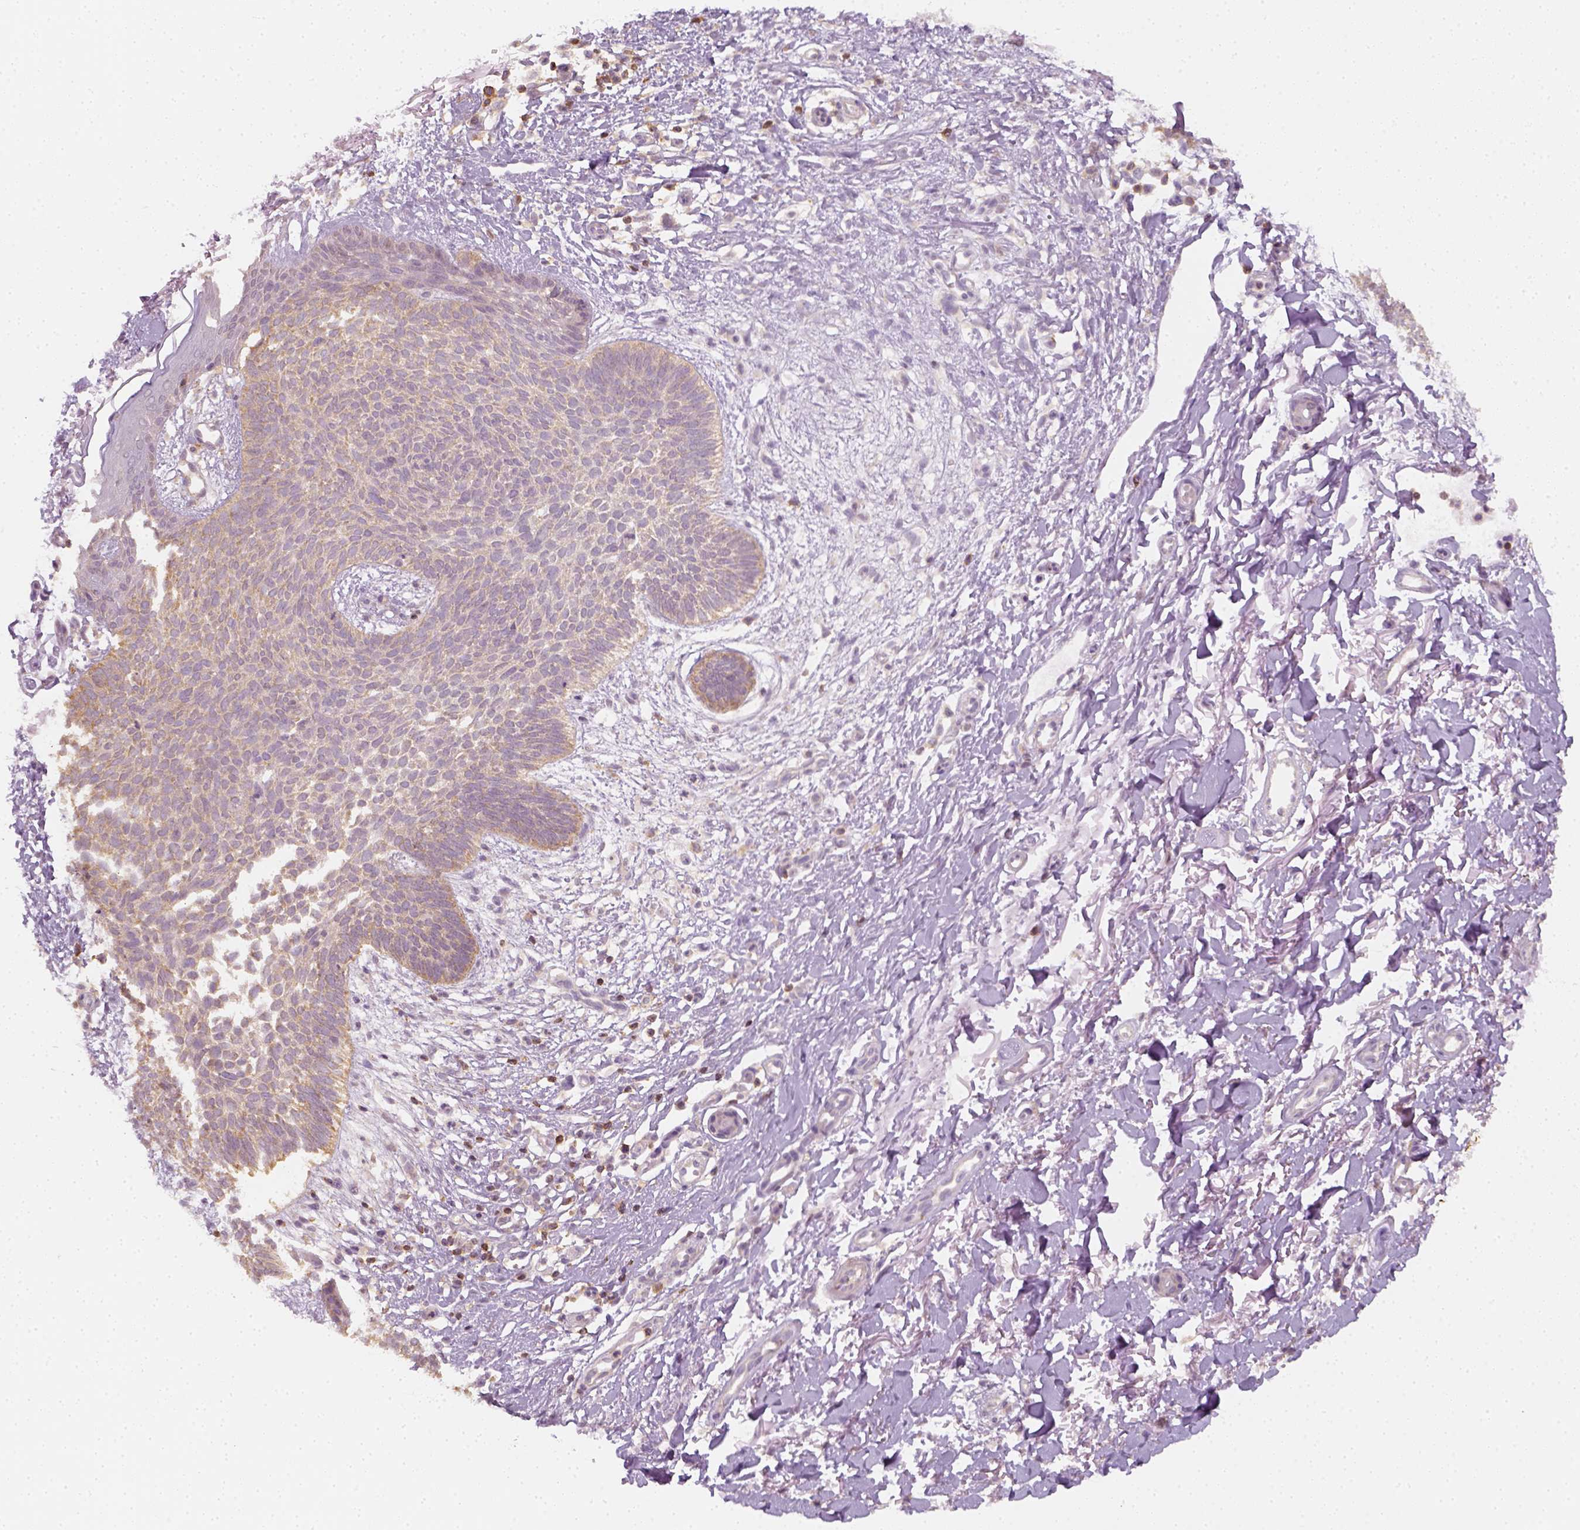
{"staining": {"intensity": "weak", "quantity": ">75%", "location": "cytoplasmic/membranous"}, "tissue": "skin cancer", "cell_type": "Tumor cells", "image_type": "cancer", "snomed": [{"axis": "morphology", "description": "Basal cell carcinoma"}, {"axis": "topography", "description": "Skin"}], "caption": "Immunohistochemical staining of human basal cell carcinoma (skin) shows low levels of weak cytoplasmic/membranous protein positivity in approximately >75% of tumor cells.", "gene": "EPHB1", "patient": {"sex": "female", "age": 84}}